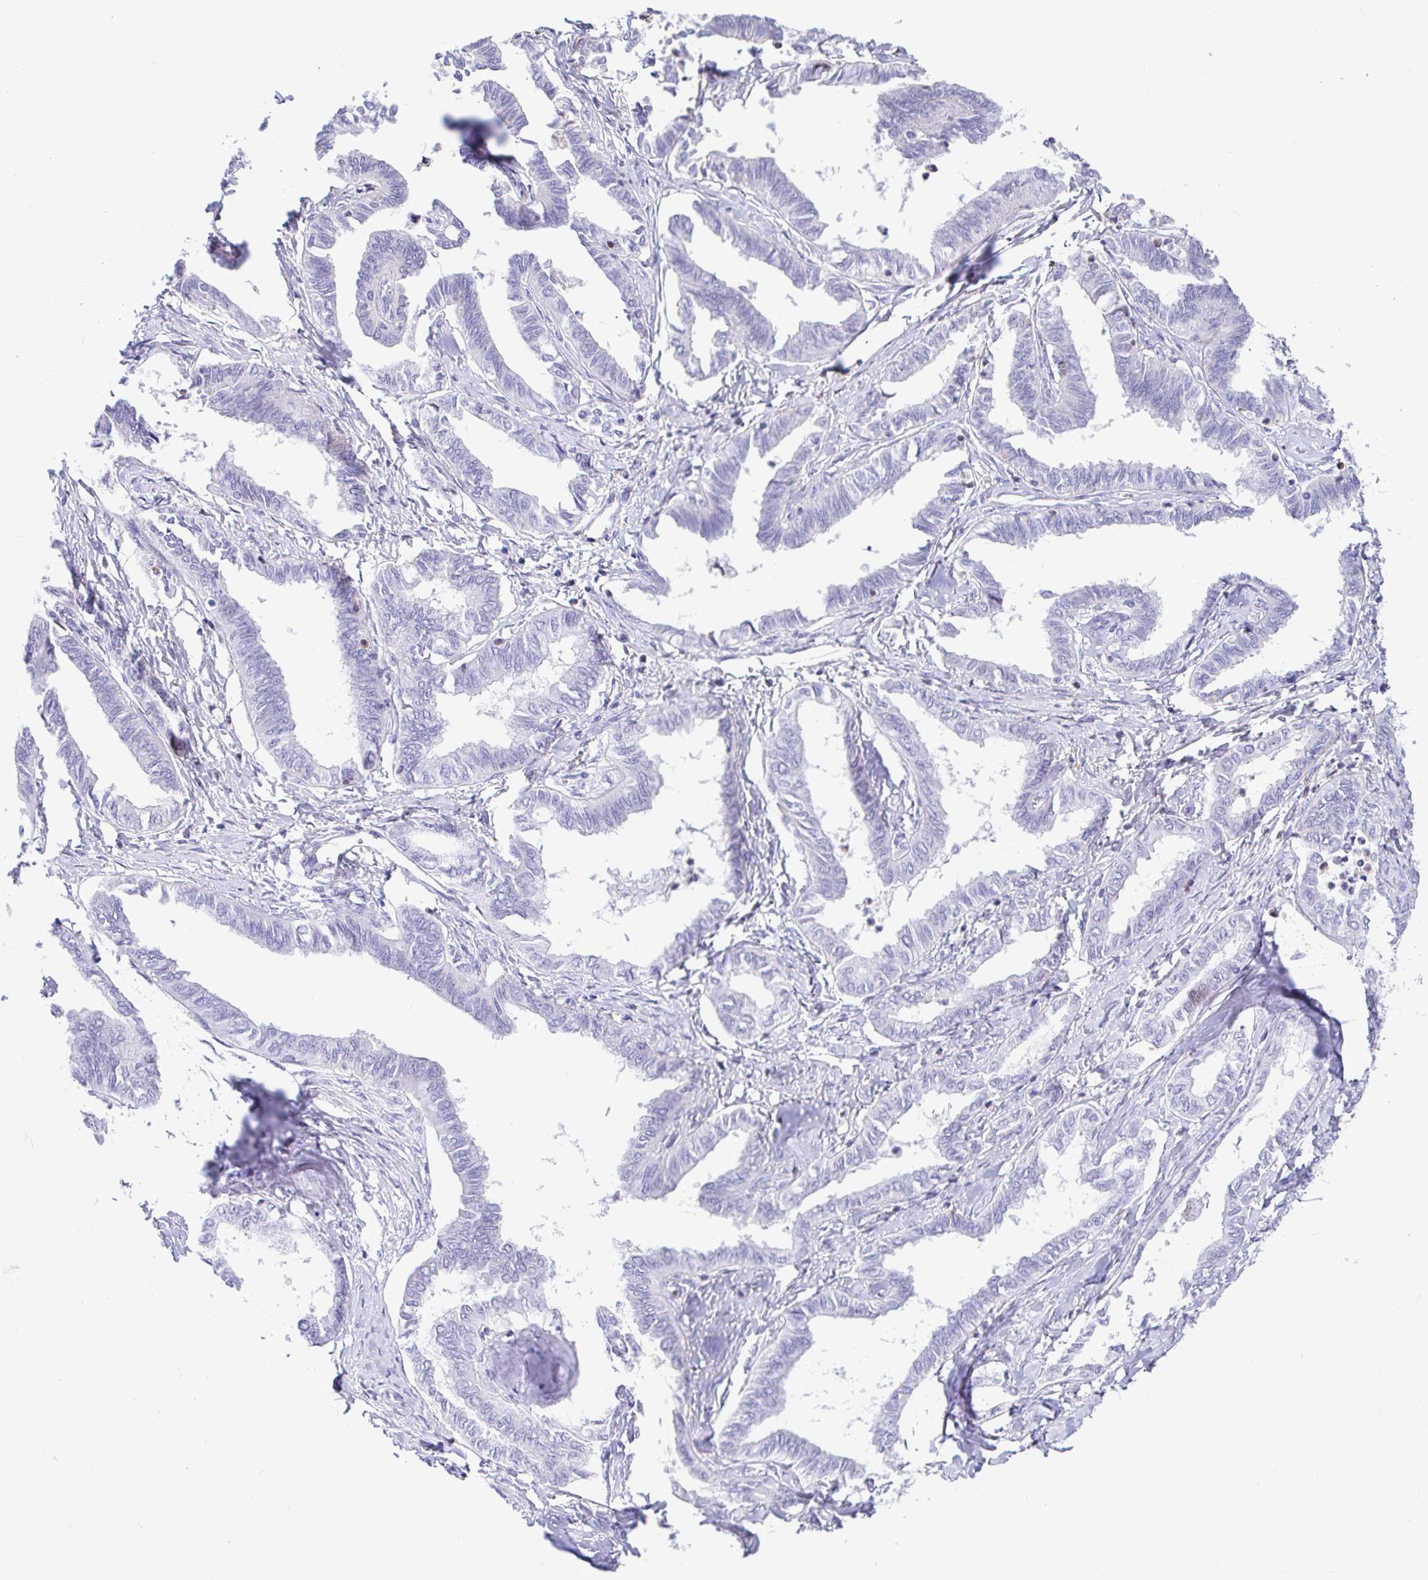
{"staining": {"intensity": "negative", "quantity": "none", "location": "none"}, "tissue": "ovarian cancer", "cell_type": "Tumor cells", "image_type": "cancer", "snomed": [{"axis": "morphology", "description": "Carcinoma, endometroid"}, {"axis": "topography", "description": "Ovary"}], "caption": "Protein analysis of ovarian cancer (endometroid carcinoma) reveals no significant staining in tumor cells.", "gene": "CCDC62", "patient": {"sex": "female", "age": 70}}